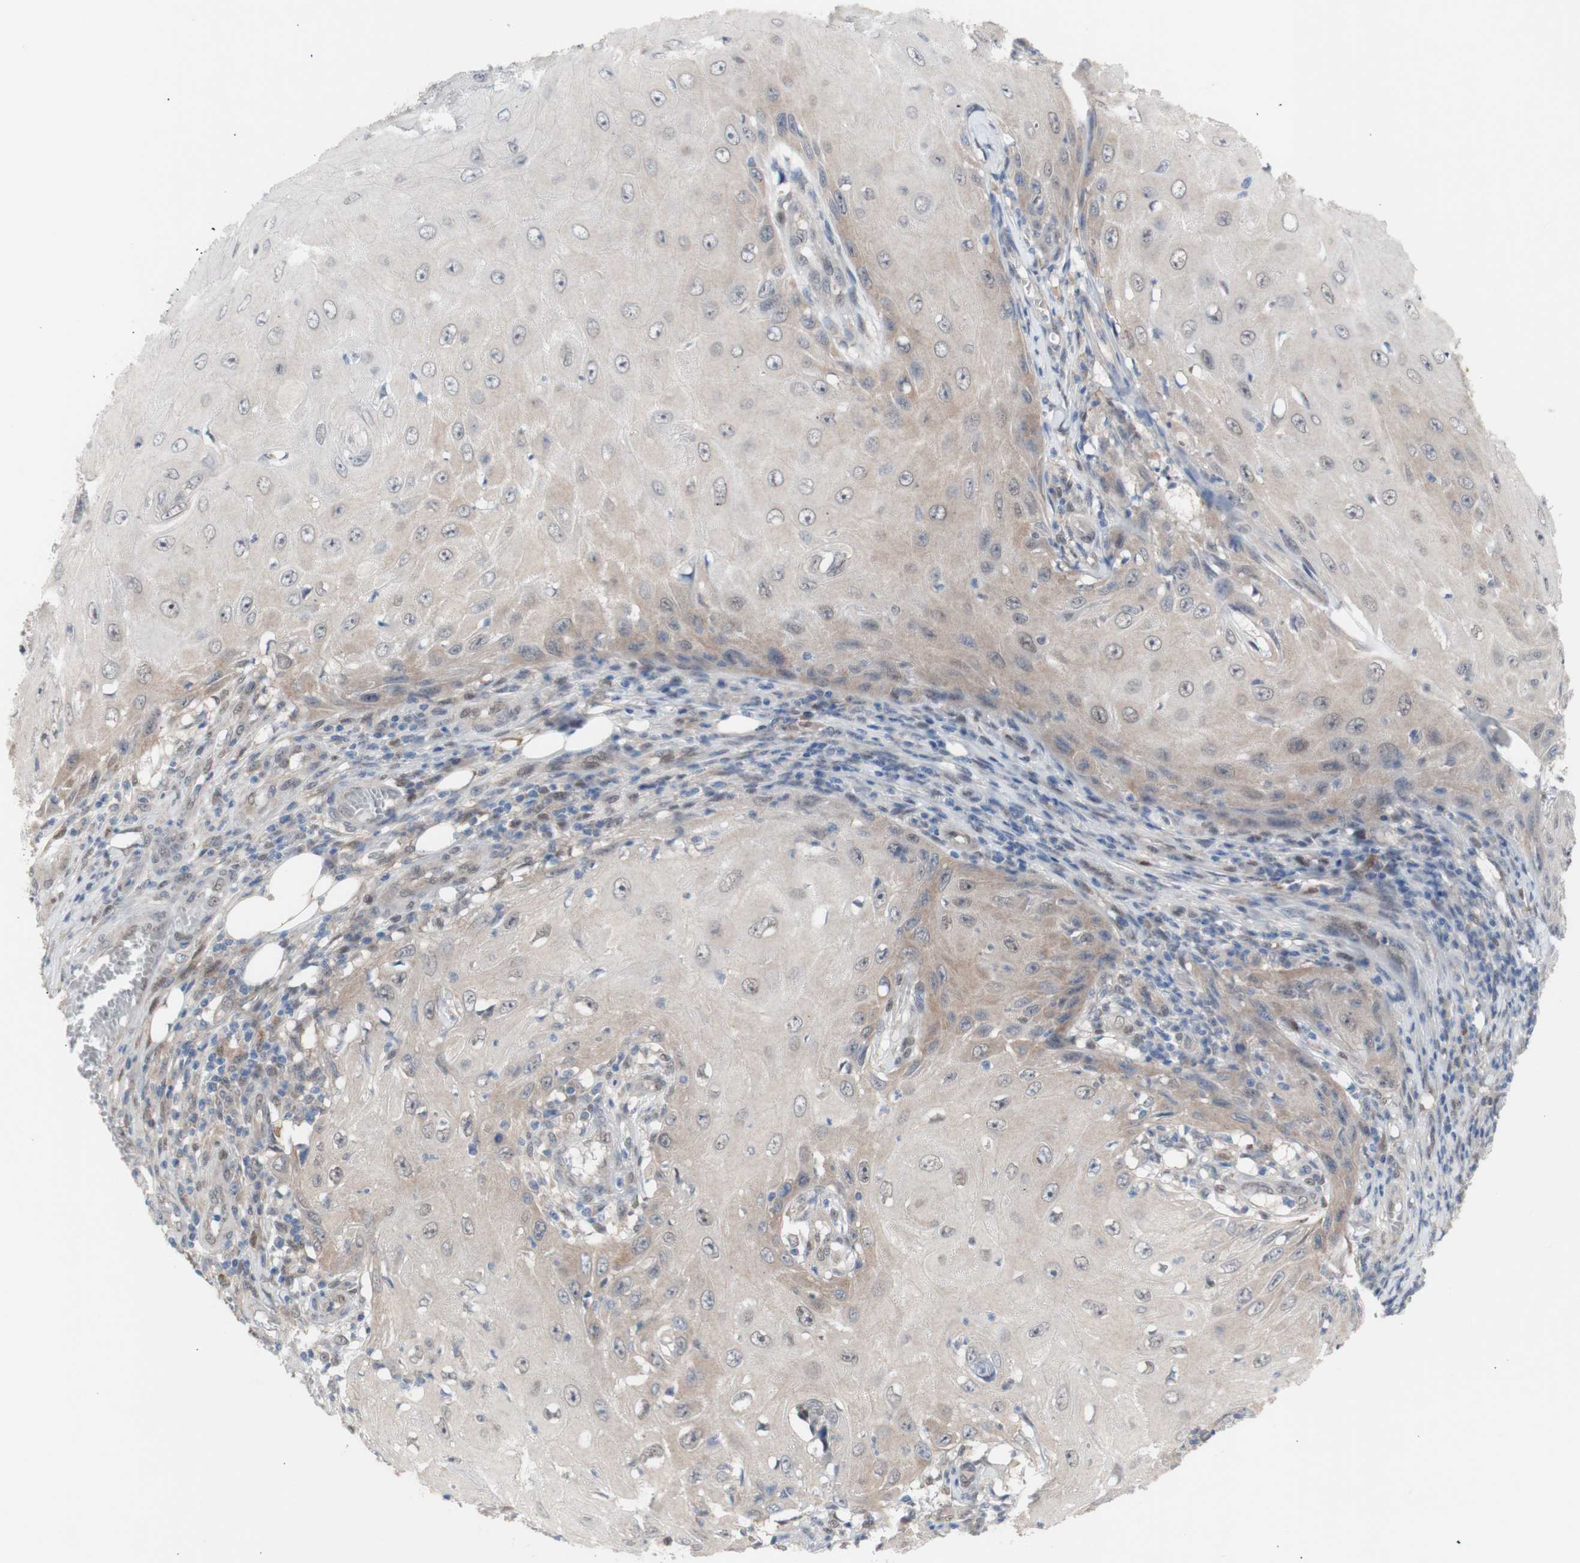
{"staining": {"intensity": "weak", "quantity": "25%-75%", "location": "cytoplasmic/membranous"}, "tissue": "skin cancer", "cell_type": "Tumor cells", "image_type": "cancer", "snomed": [{"axis": "morphology", "description": "Squamous cell carcinoma, NOS"}, {"axis": "topography", "description": "Skin"}], "caption": "Protein expression by immunohistochemistry (IHC) shows weak cytoplasmic/membranous expression in about 25%-75% of tumor cells in skin cancer.", "gene": "PRMT5", "patient": {"sex": "female", "age": 73}}